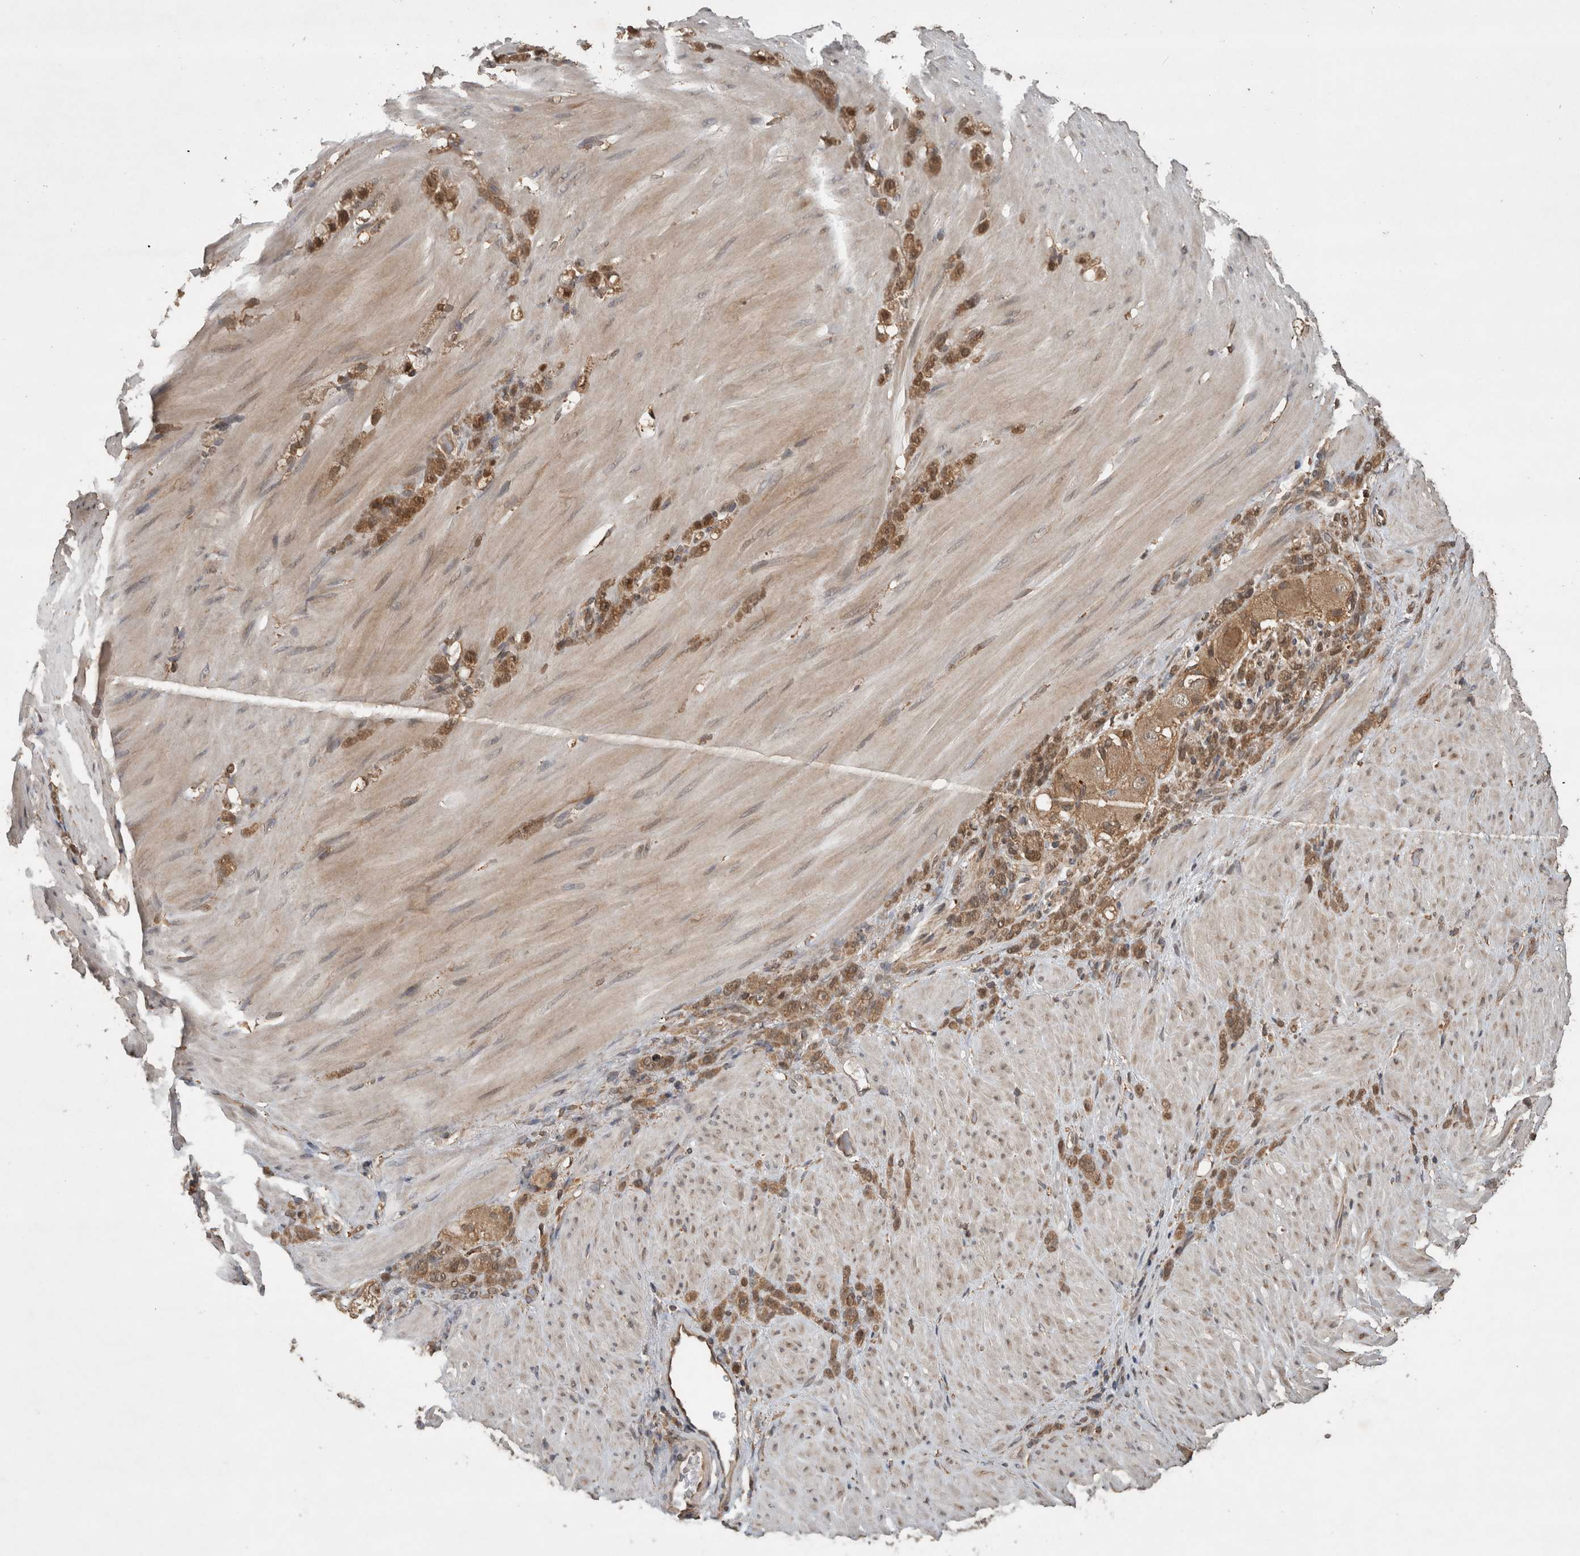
{"staining": {"intensity": "moderate", "quantity": ">75%", "location": "cytoplasmic/membranous,nuclear"}, "tissue": "stomach cancer", "cell_type": "Tumor cells", "image_type": "cancer", "snomed": [{"axis": "morphology", "description": "Normal tissue, NOS"}, {"axis": "morphology", "description": "Adenocarcinoma, NOS"}, {"axis": "topography", "description": "Stomach"}], "caption": "The photomicrograph shows immunohistochemical staining of adenocarcinoma (stomach). There is moderate cytoplasmic/membranous and nuclear expression is seen in approximately >75% of tumor cells.", "gene": "OTUD7B", "patient": {"sex": "male", "age": 82}}